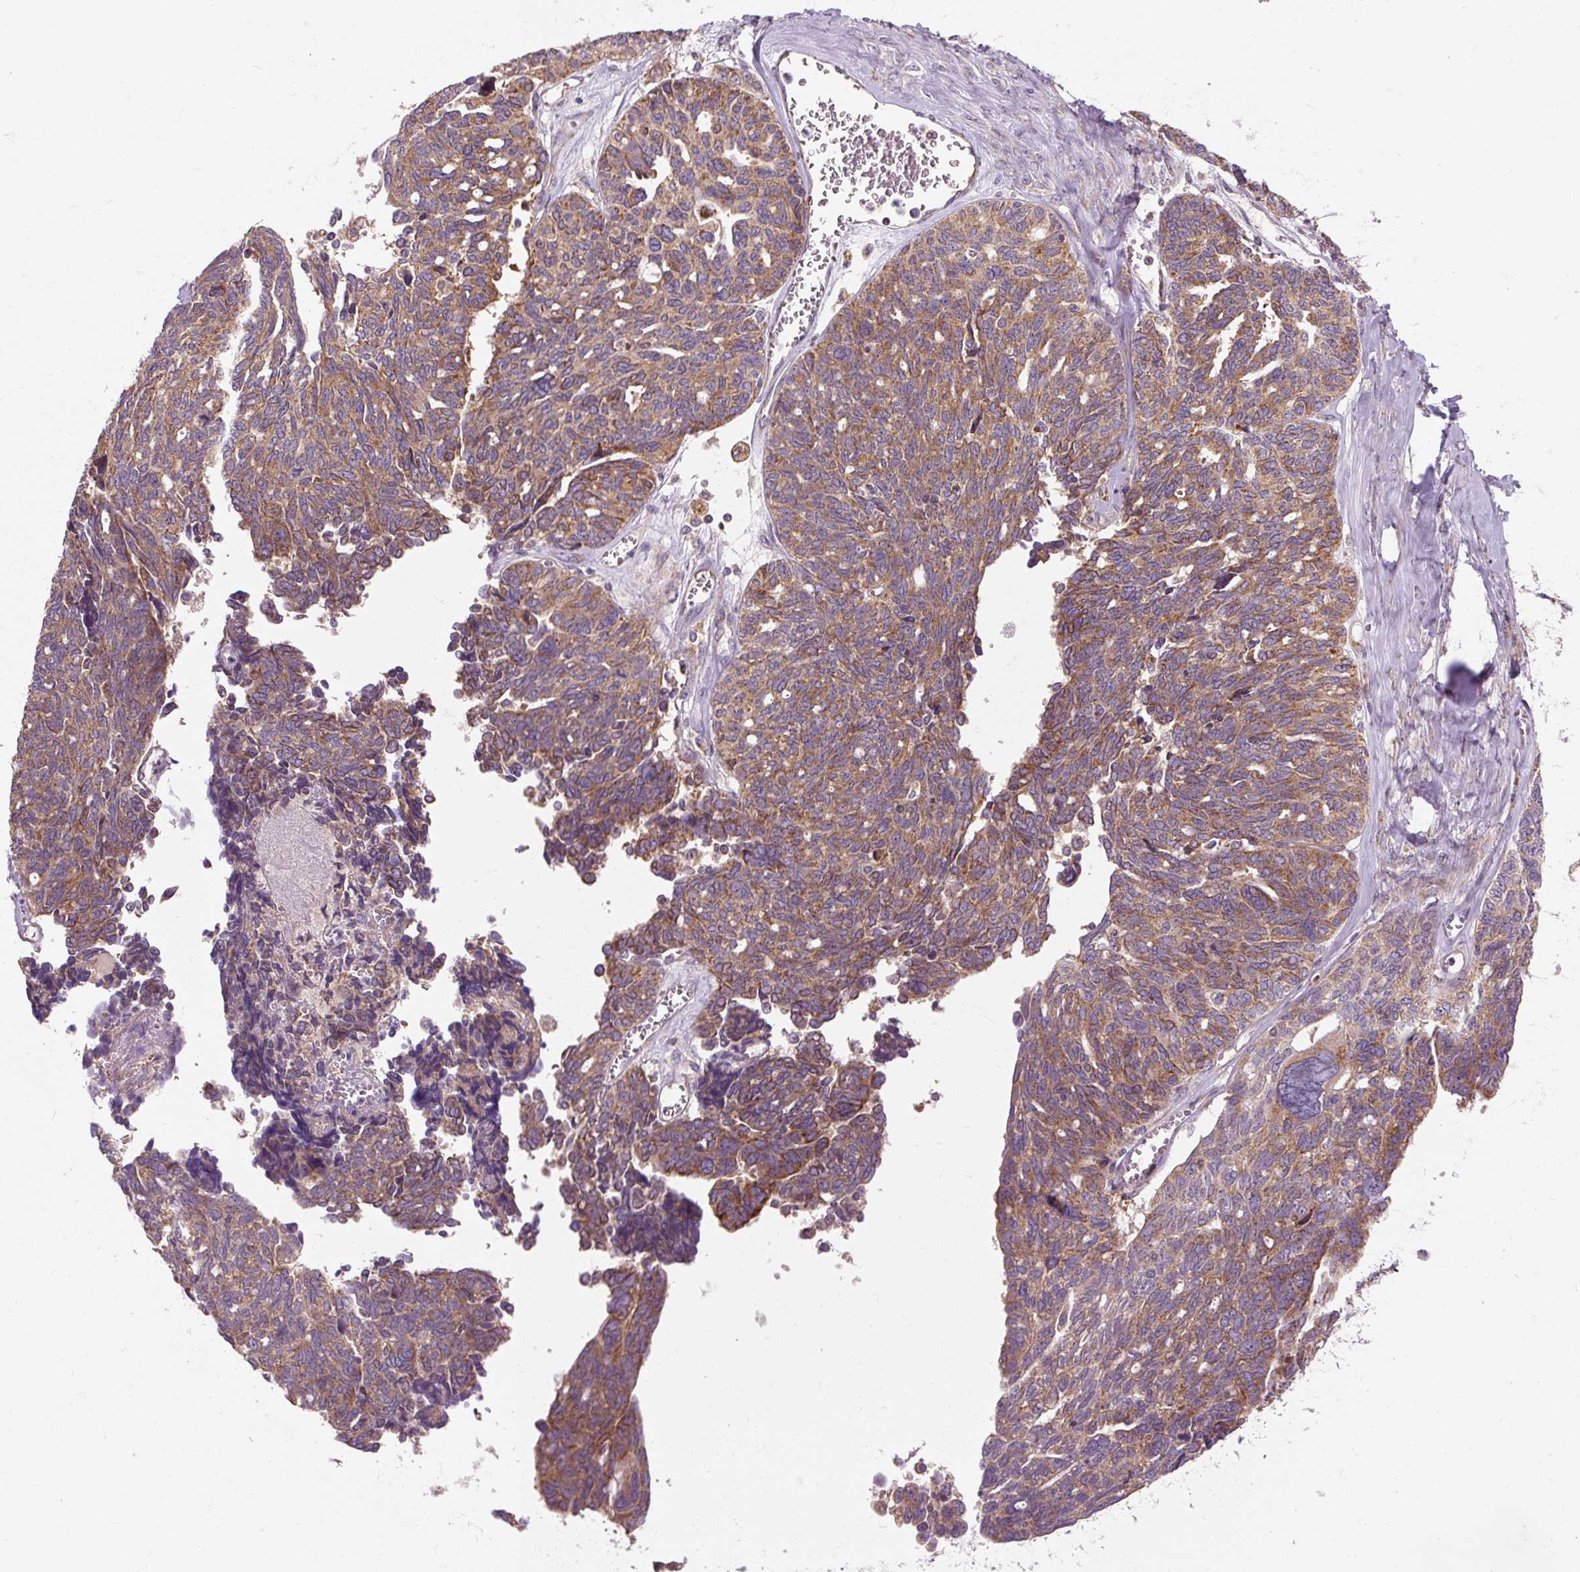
{"staining": {"intensity": "moderate", "quantity": ">75%", "location": "cytoplasmic/membranous"}, "tissue": "ovarian cancer", "cell_type": "Tumor cells", "image_type": "cancer", "snomed": [{"axis": "morphology", "description": "Cystadenocarcinoma, serous, NOS"}, {"axis": "topography", "description": "Ovary"}], "caption": "Brown immunohistochemical staining in human ovarian cancer (serous cystadenocarcinoma) demonstrates moderate cytoplasmic/membranous expression in about >75% of tumor cells.", "gene": "PRSS48", "patient": {"sex": "female", "age": 79}}